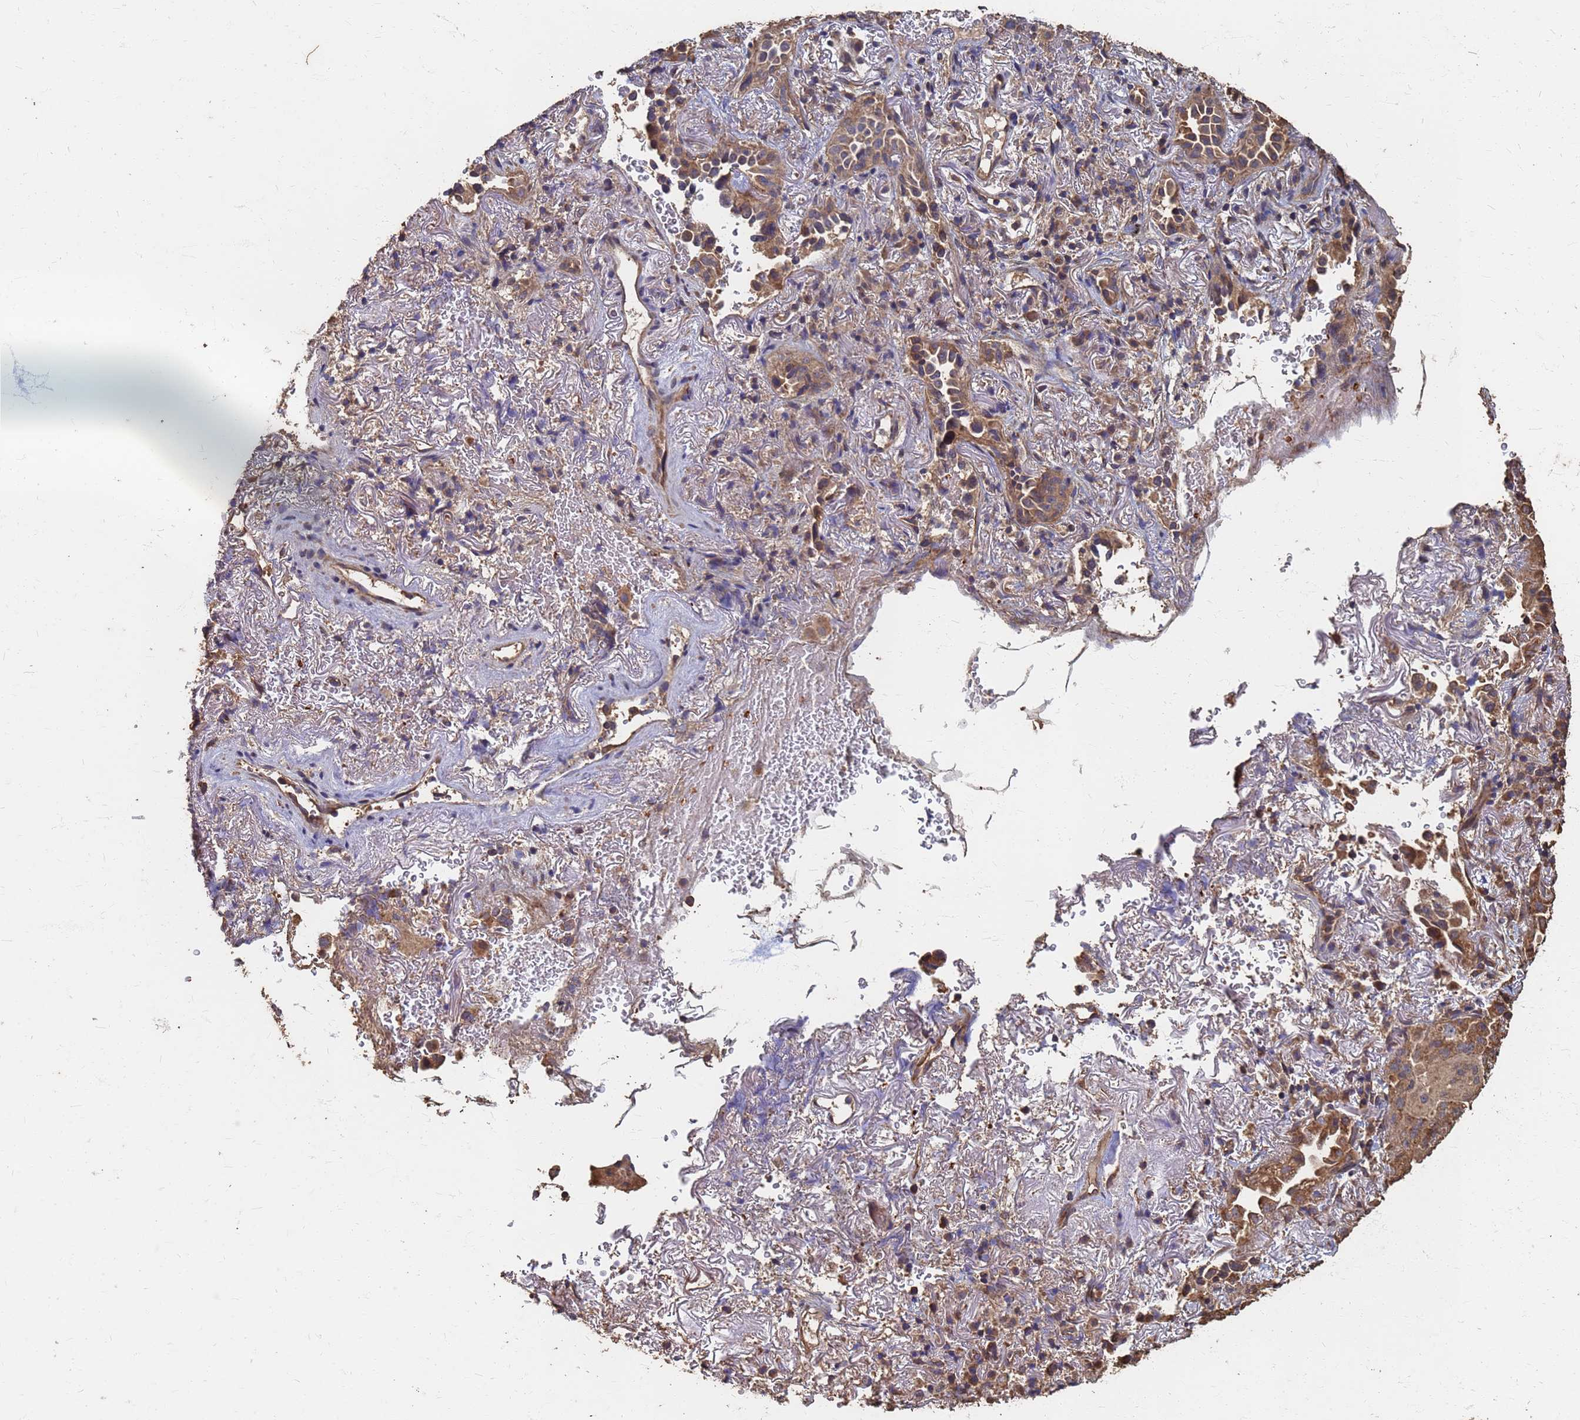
{"staining": {"intensity": "moderate", "quantity": ">75%", "location": "cytoplasmic/membranous"}, "tissue": "lung cancer", "cell_type": "Tumor cells", "image_type": "cancer", "snomed": [{"axis": "morphology", "description": "Adenocarcinoma, NOS"}, {"axis": "topography", "description": "Lung"}], "caption": "DAB immunohistochemical staining of lung cancer exhibits moderate cytoplasmic/membranous protein positivity in approximately >75% of tumor cells.", "gene": "DPH5", "patient": {"sex": "female", "age": 69}}